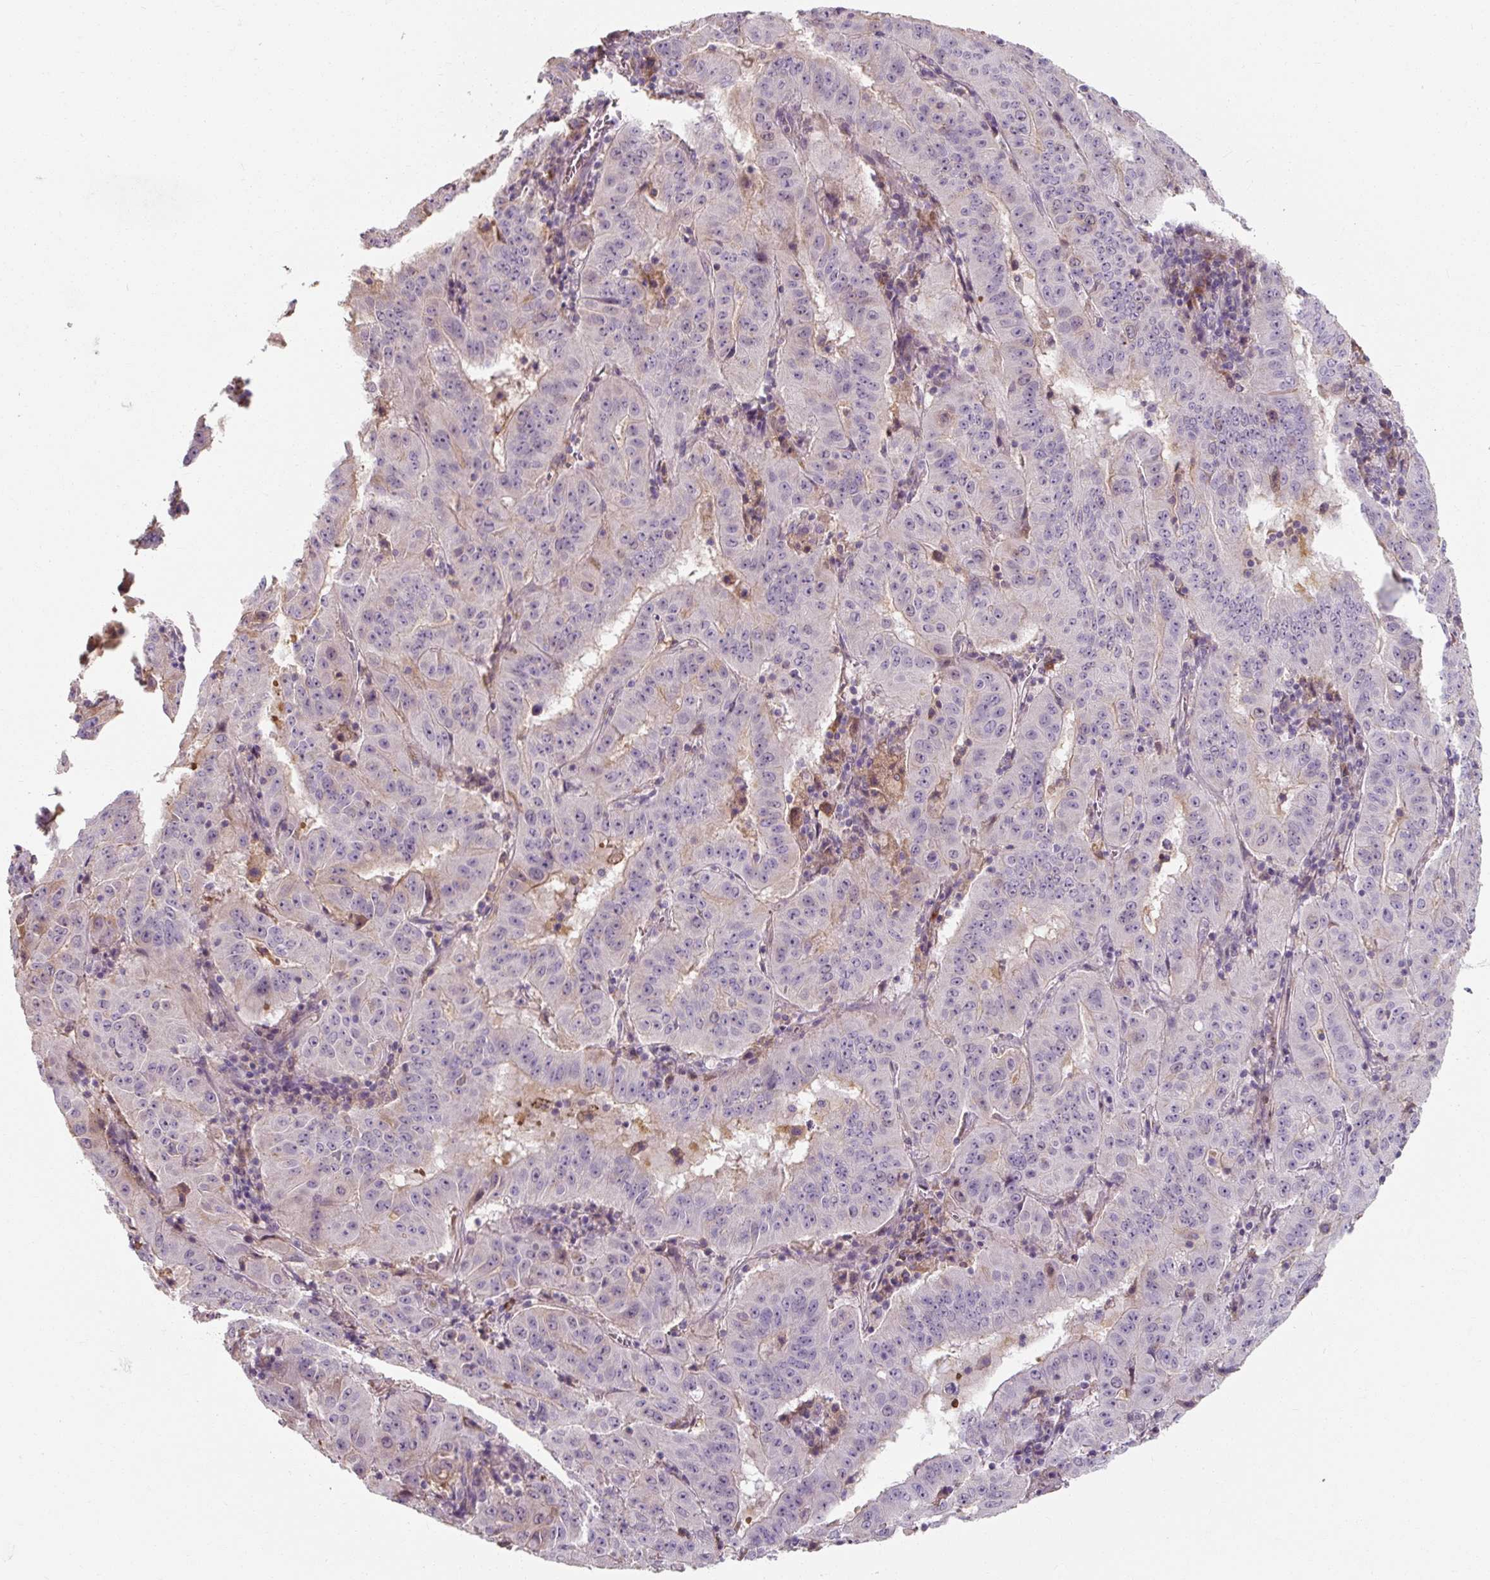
{"staining": {"intensity": "negative", "quantity": "none", "location": "none"}, "tissue": "pancreatic cancer", "cell_type": "Tumor cells", "image_type": "cancer", "snomed": [{"axis": "morphology", "description": "Adenocarcinoma, NOS"}, {"axis": "topography", "description": "Pancreas"}], "caption": "An immunohistochemistry micrograph of pancreatic cancer (adenocarcinoma) is shown. There is no staining in tumor cells of pancreatic cancer (adenocarcinoma).", "gene": "TSEN54", "patient": {"sex": "male", "age": 63}}